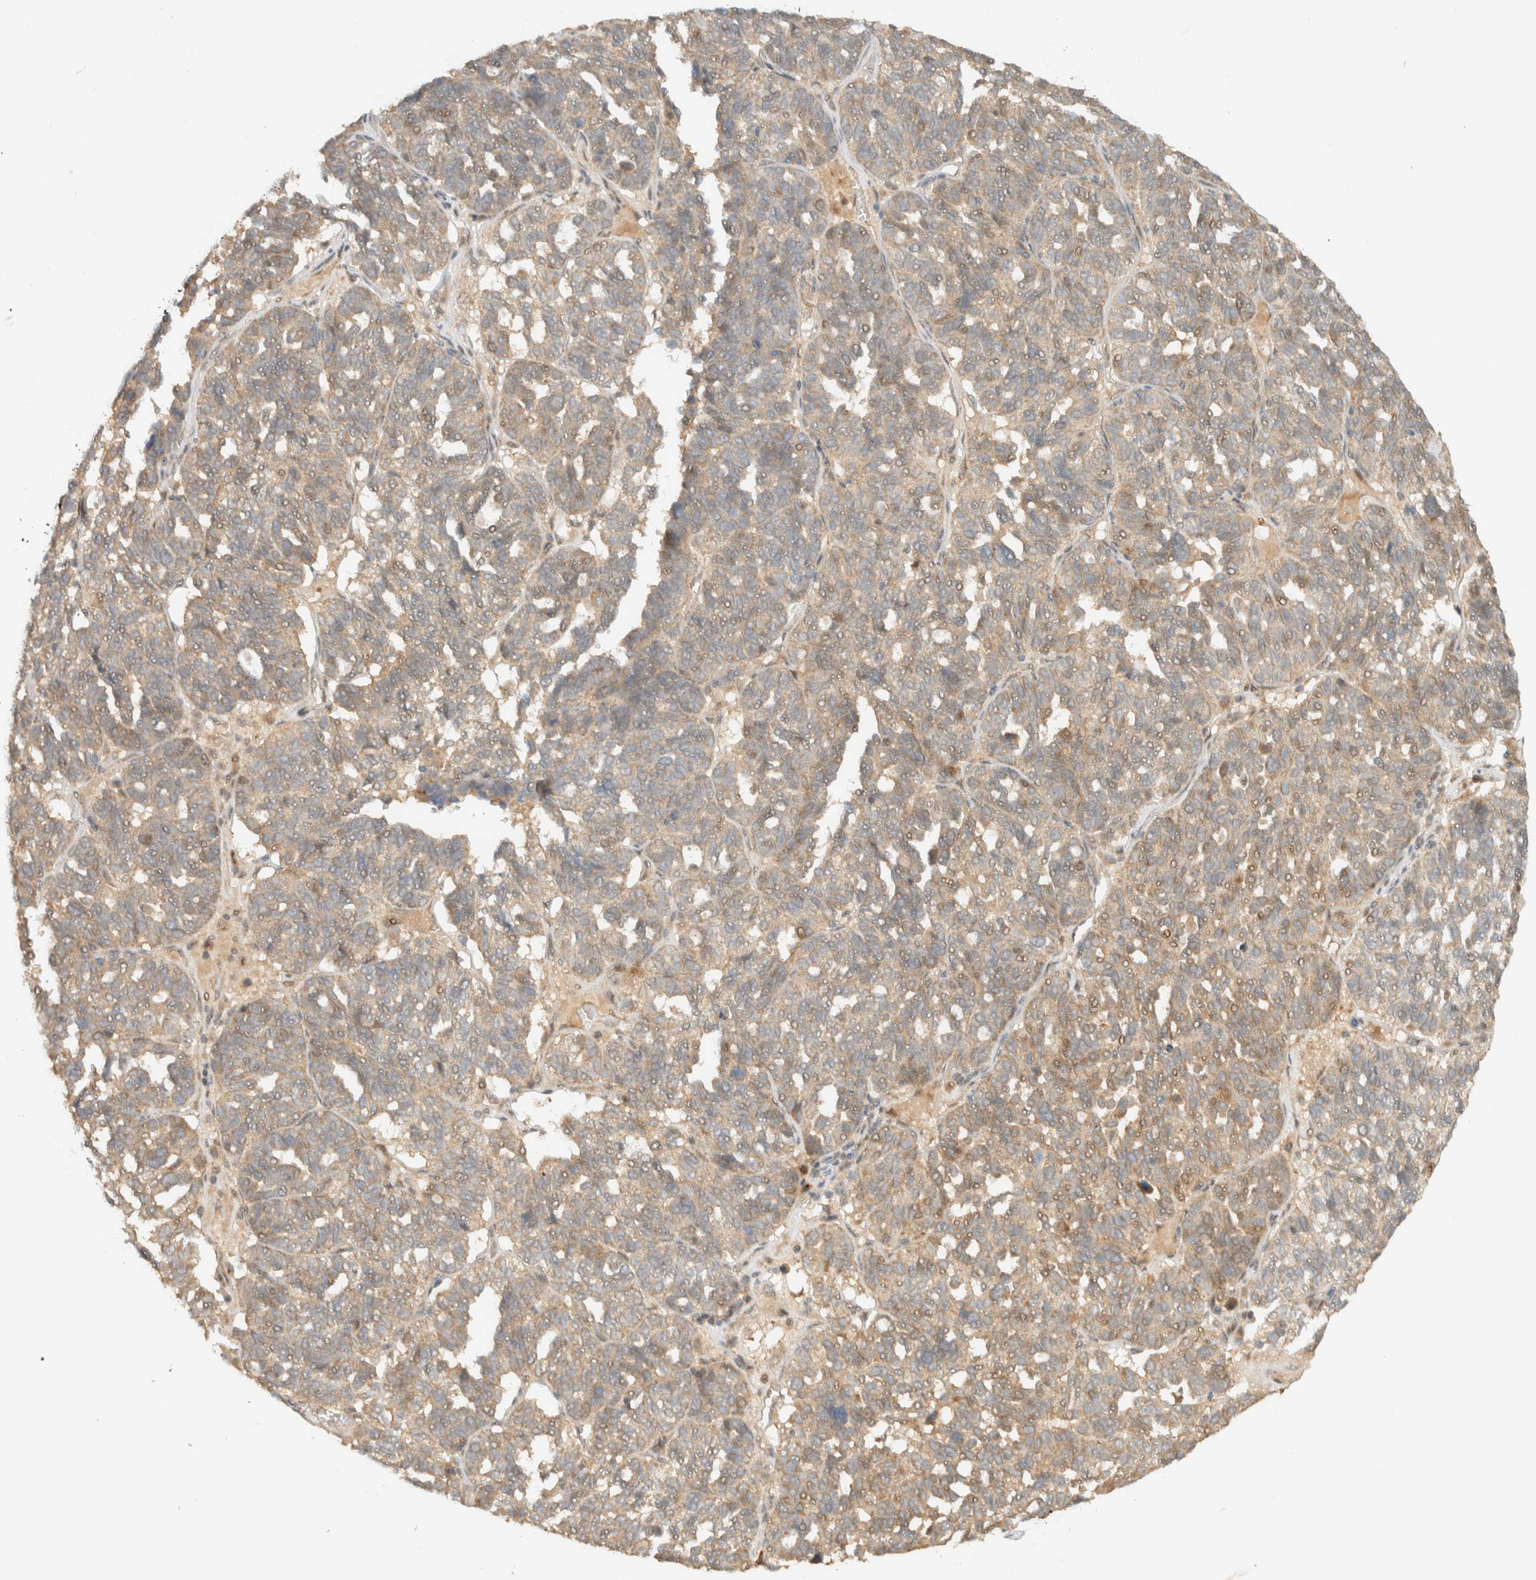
{"staining": {"intensity": "weak", "quantity": ">75%", "location": "cytoplasmic/membranous"}, "tissue": "ovarian cancer", "cell_type": "Tumor cells", "image_type": "cancer", "snomed": [{"axis": "morphology", "description": "Cystadenocarcinoma, serous, NOS"}, {"axis": "topography", "description": "Ovary"}], "caption": "About >75% of tumor cells in ovarian cancer (serous cystadenocarcinoma) reveal weak cytoplasmic/membranous protein staining as visualized by brown immunohistochemical staining.", "gene": "ZBTB34", "patient": {"sex": "female", "age": 59}}